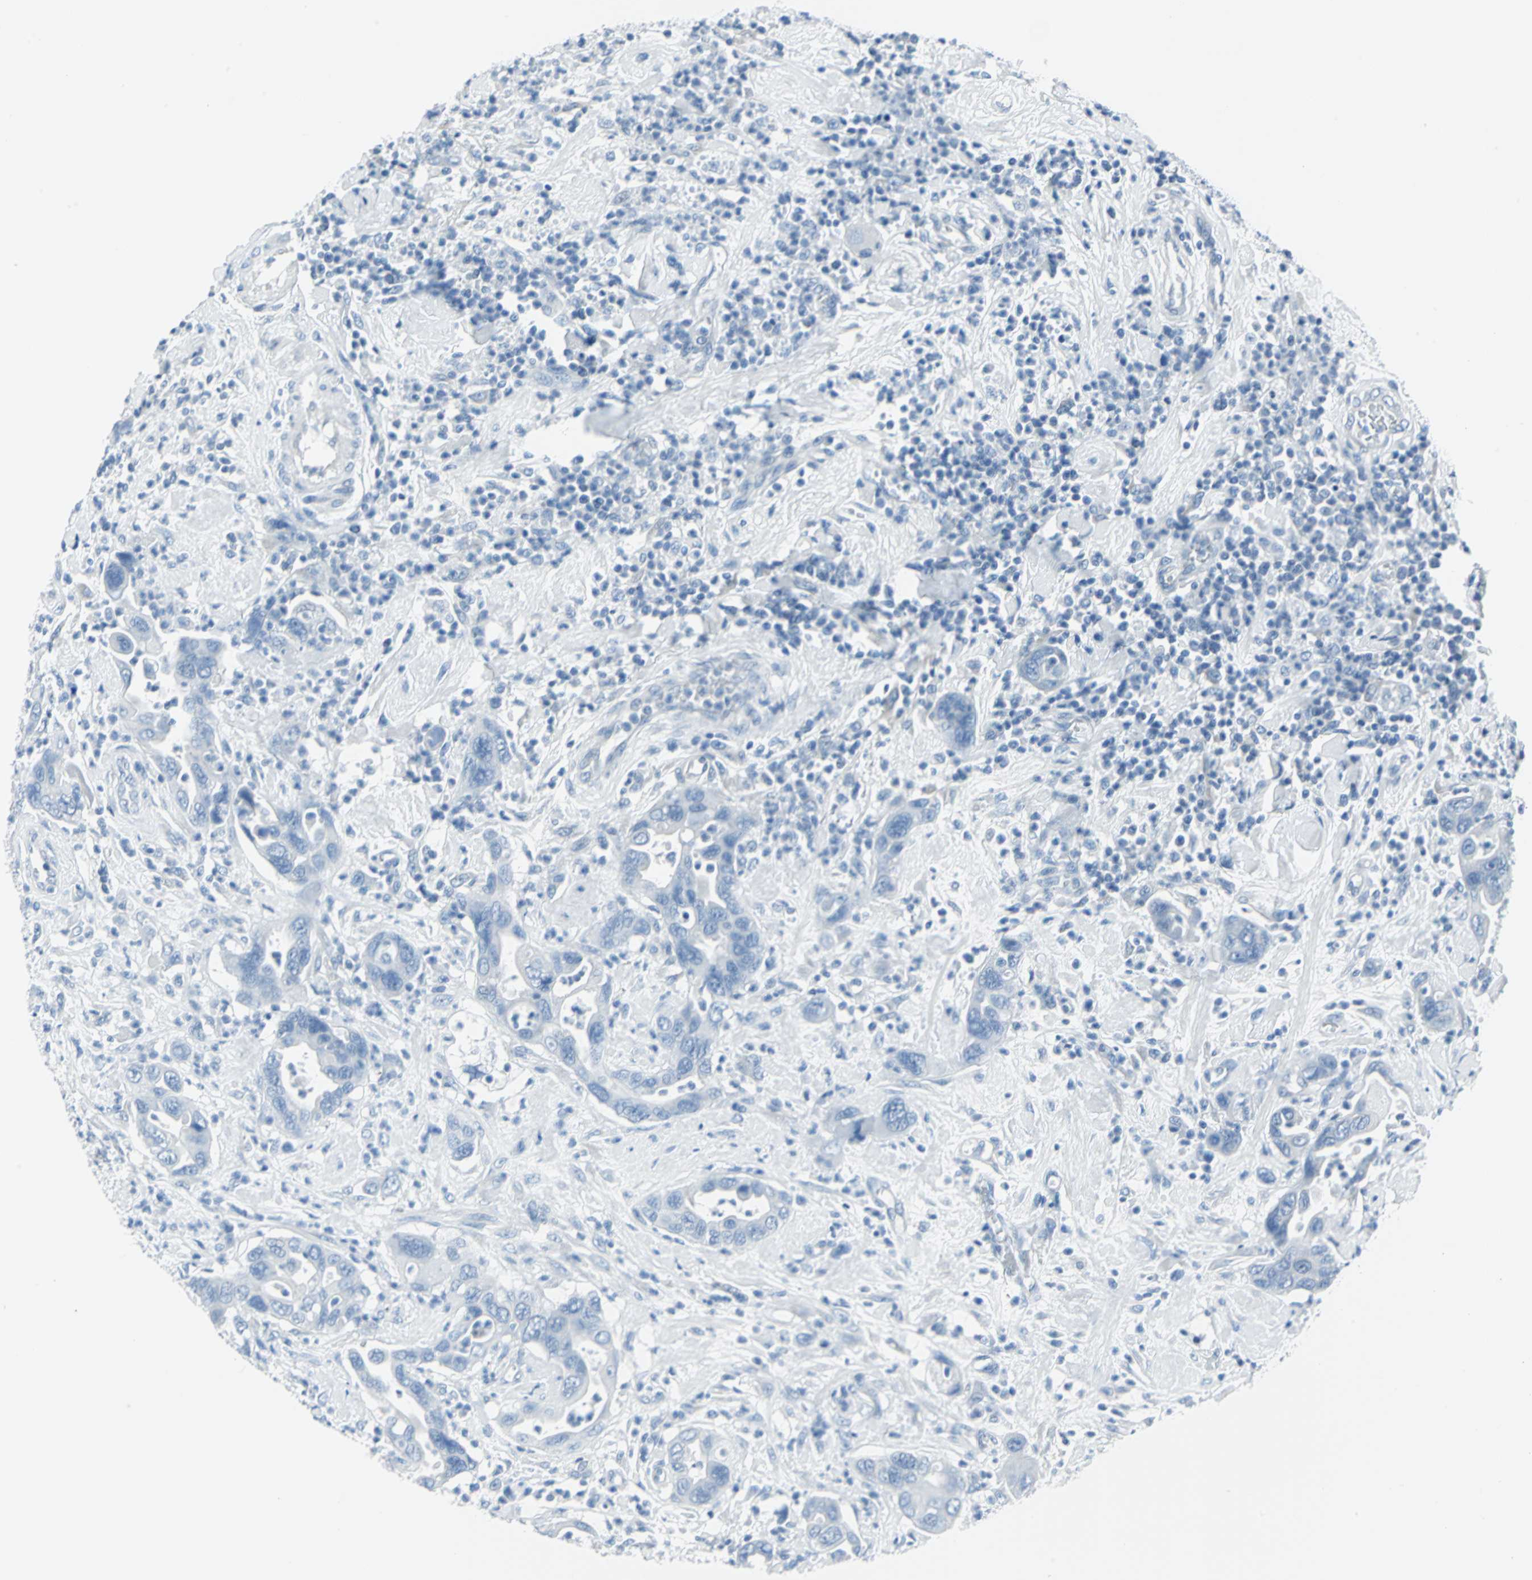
{"staining": {"intensity": "negative", "quantity": "none", "location": "none"}, "tissue": "pancreatic cancer", "cell_type": "Tumor cells", "image_type": "cancer", "snomed": [{"axis": "morphology", "description": "Adenocarcinoma, NOS"}, {"axis": "topography", "description": "Pancreas"}], "caption": "IHC photomicrograph of neoplastic tissue: pancreatic adenocarcinoma stained with DAB displays no significant protein staining in tumor cells.", "gene": "CYB5A", "patient": {"sex": "female", "age": 71}}